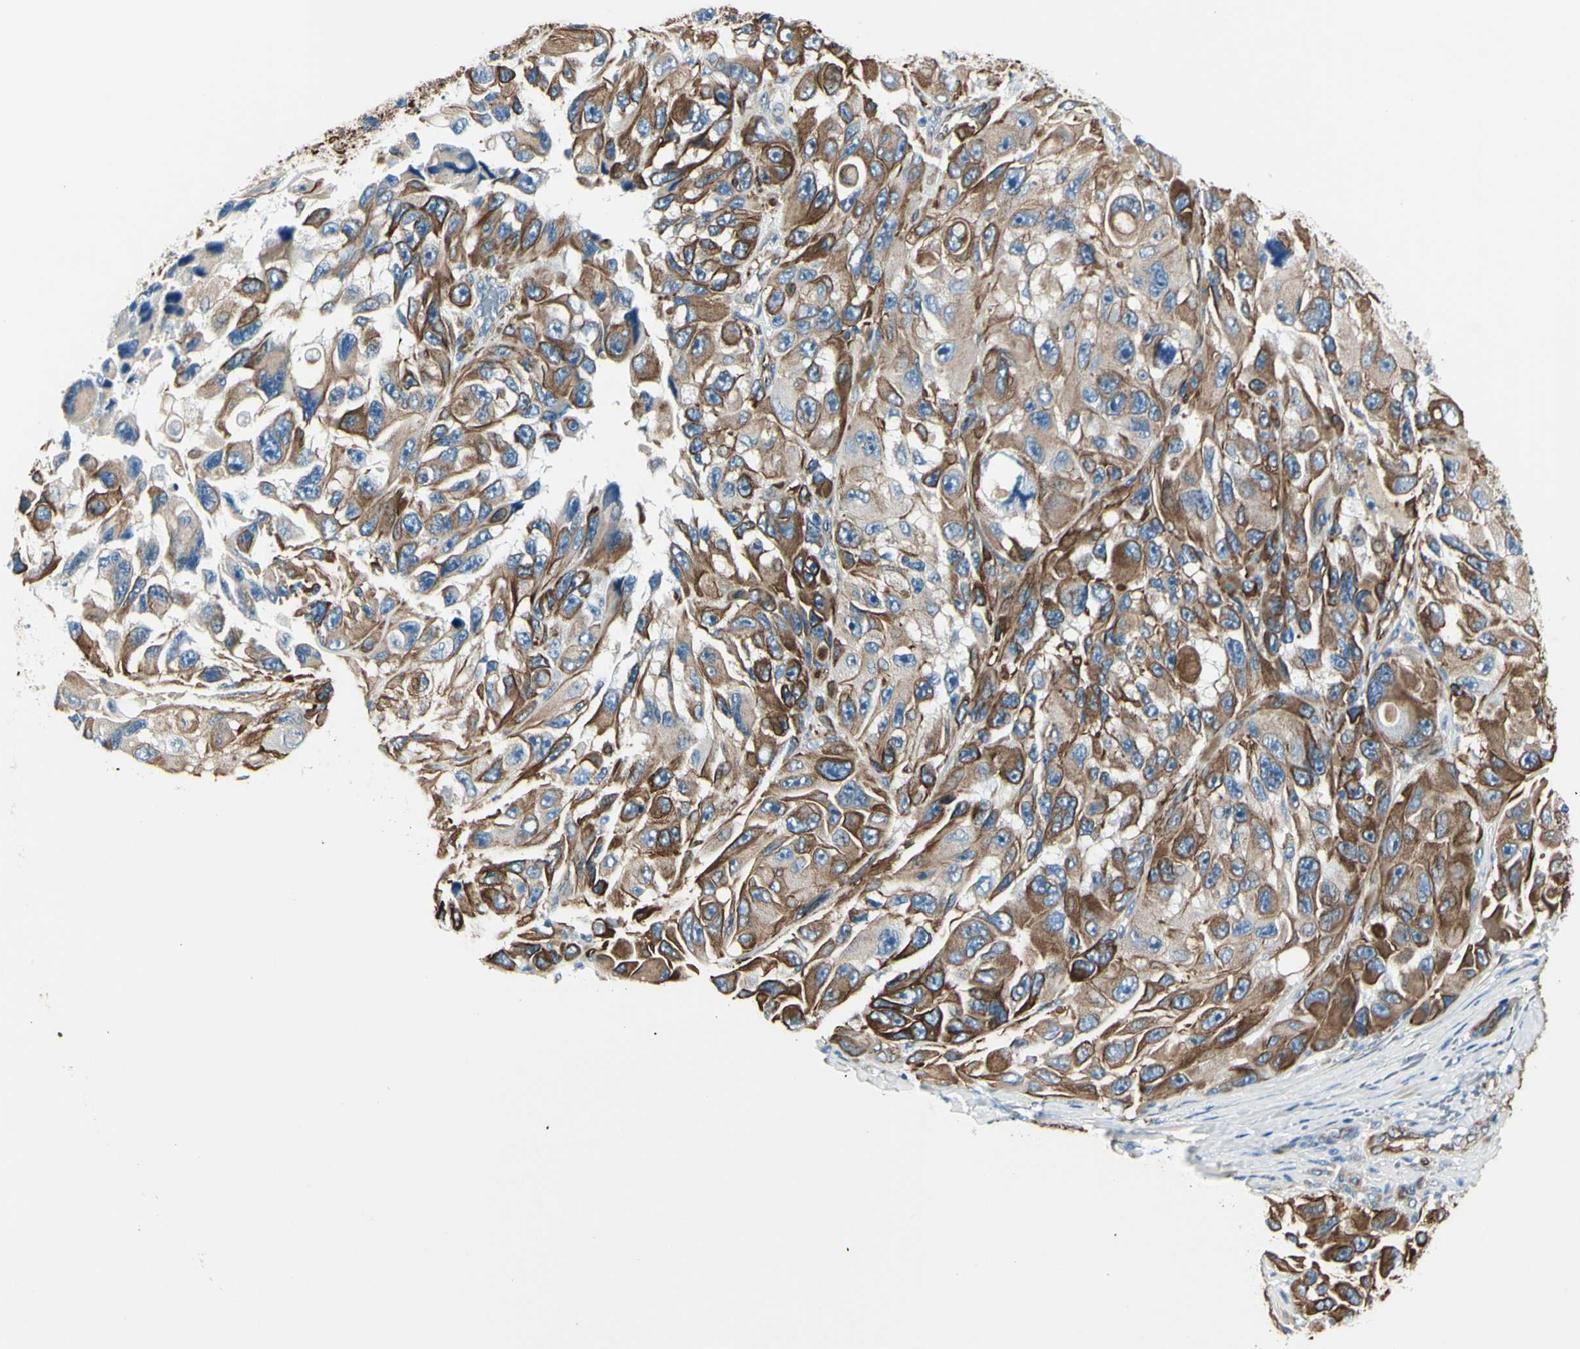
{"staining": {"intensity": "moderate", "quantity": ">75%", "location": "cytoplasmic/membranous"}, "tissue": "melanoma", "cell_type": "Tumor cells", "image_type": "cancer", "snomed": [{"axis": "morphology", "description": "Malignant melanoma, NOS"}, {"axis": "topography", "description": "Skin"}], "caption": "Immunohistochemistry (DAB (3,3'-diaminobenzidine)) staining of human malignant melanoma displays moderate cytoplasmic/membranous protein expression in about >75% of tumor cells.", "gene": "PTH2R", "patient": {"sex": "female", "age": 73}}